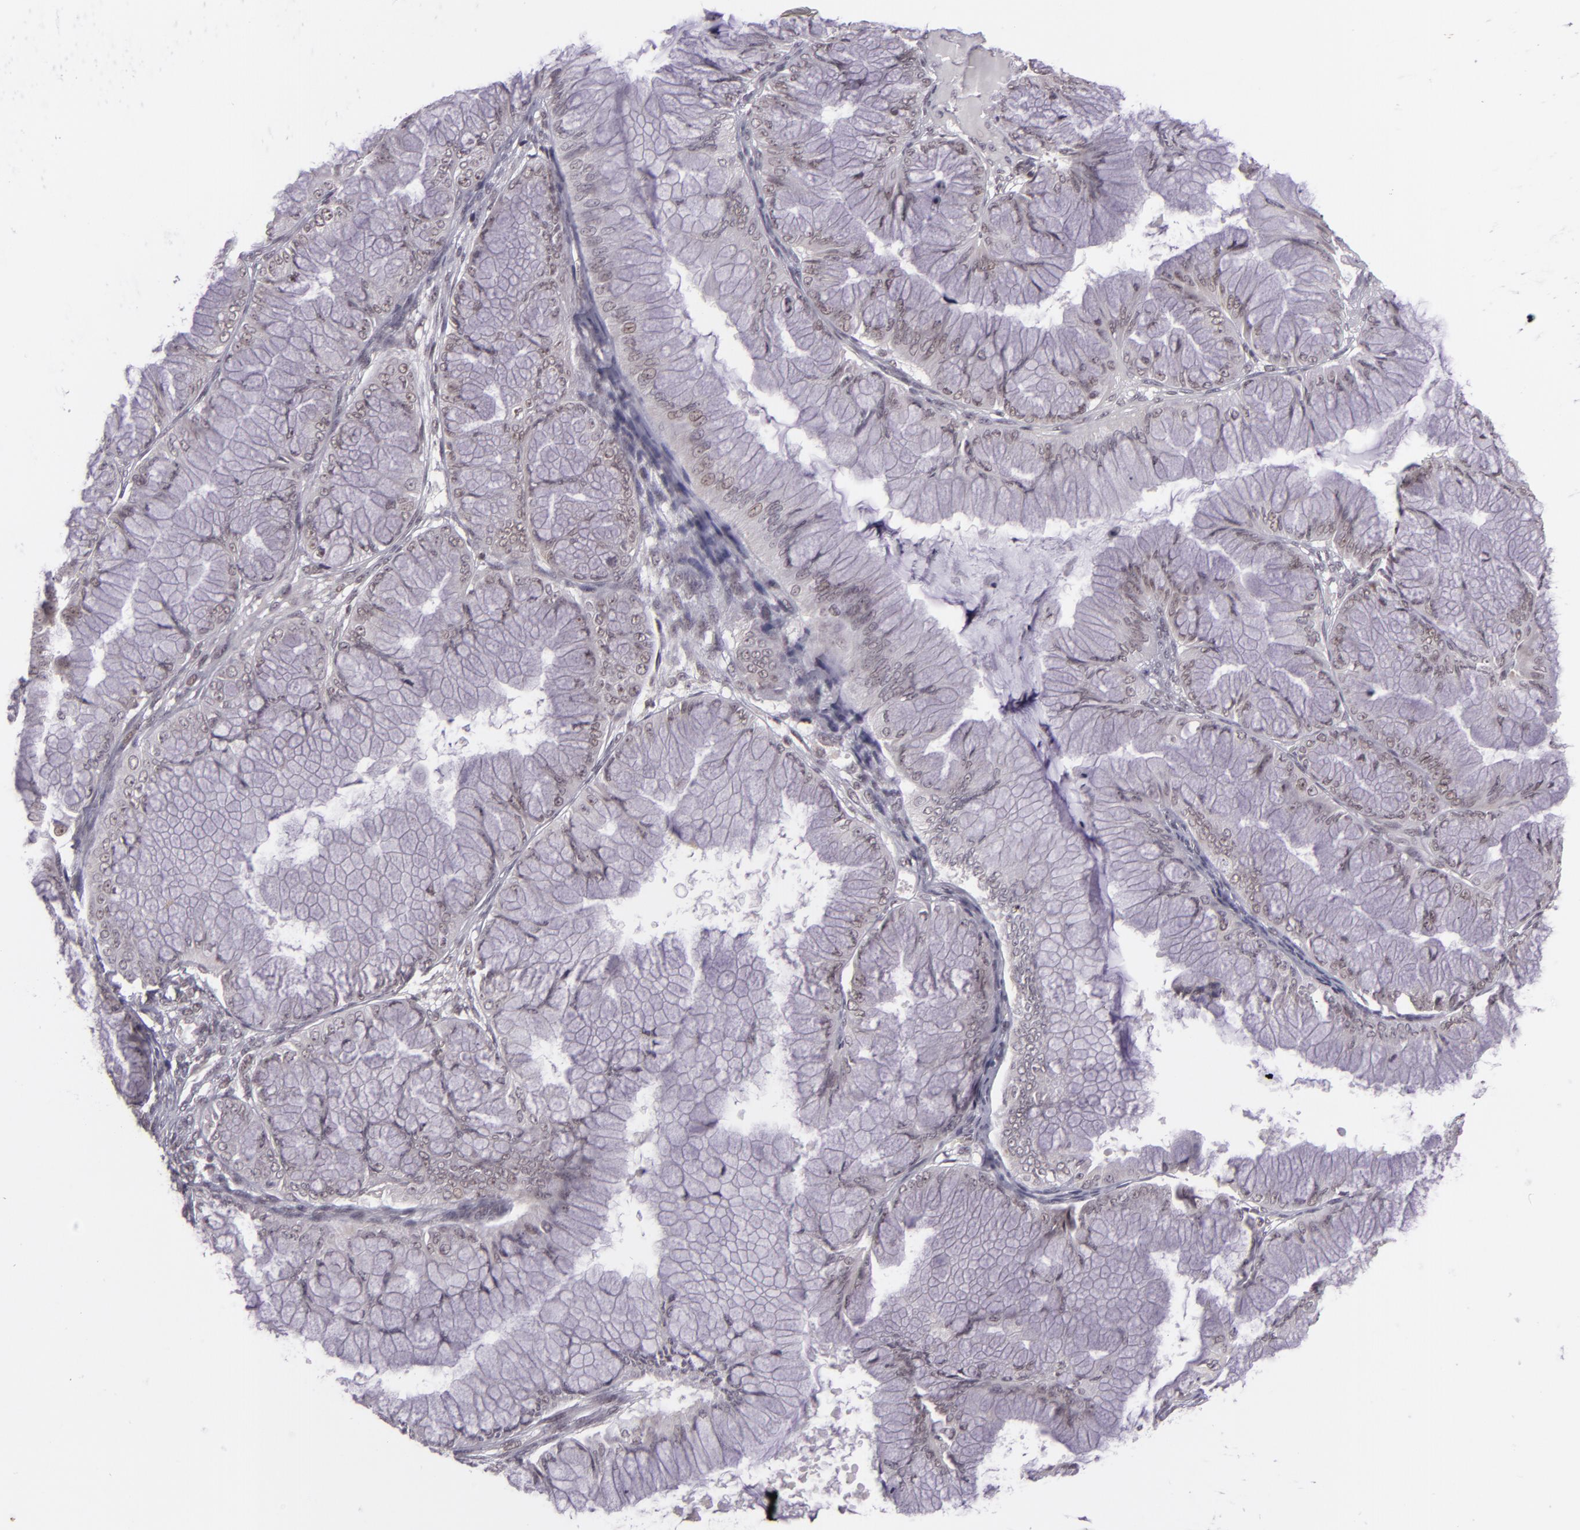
{"staining": {"intensity": "weak", "quantity": "25%-75%", "location": "nuclear"}, "tissue": "ovarian cancer", "cell_type": "Tumor cells", "image_type": "cancer", "snomed": [{"axis": "morphology", "description": "Cystadenocarcinoma, mucinous, NOS"}, {"axis": "topography", "description": "Ovary"}], "caption": "There is low levels of weak nuclear expression in tumor cells of ovarian cancer, as demonstrated by immunohistochemical staining (brown color).", "gene": "ZFX", "patient": {"sex": "female", "age": 63}}